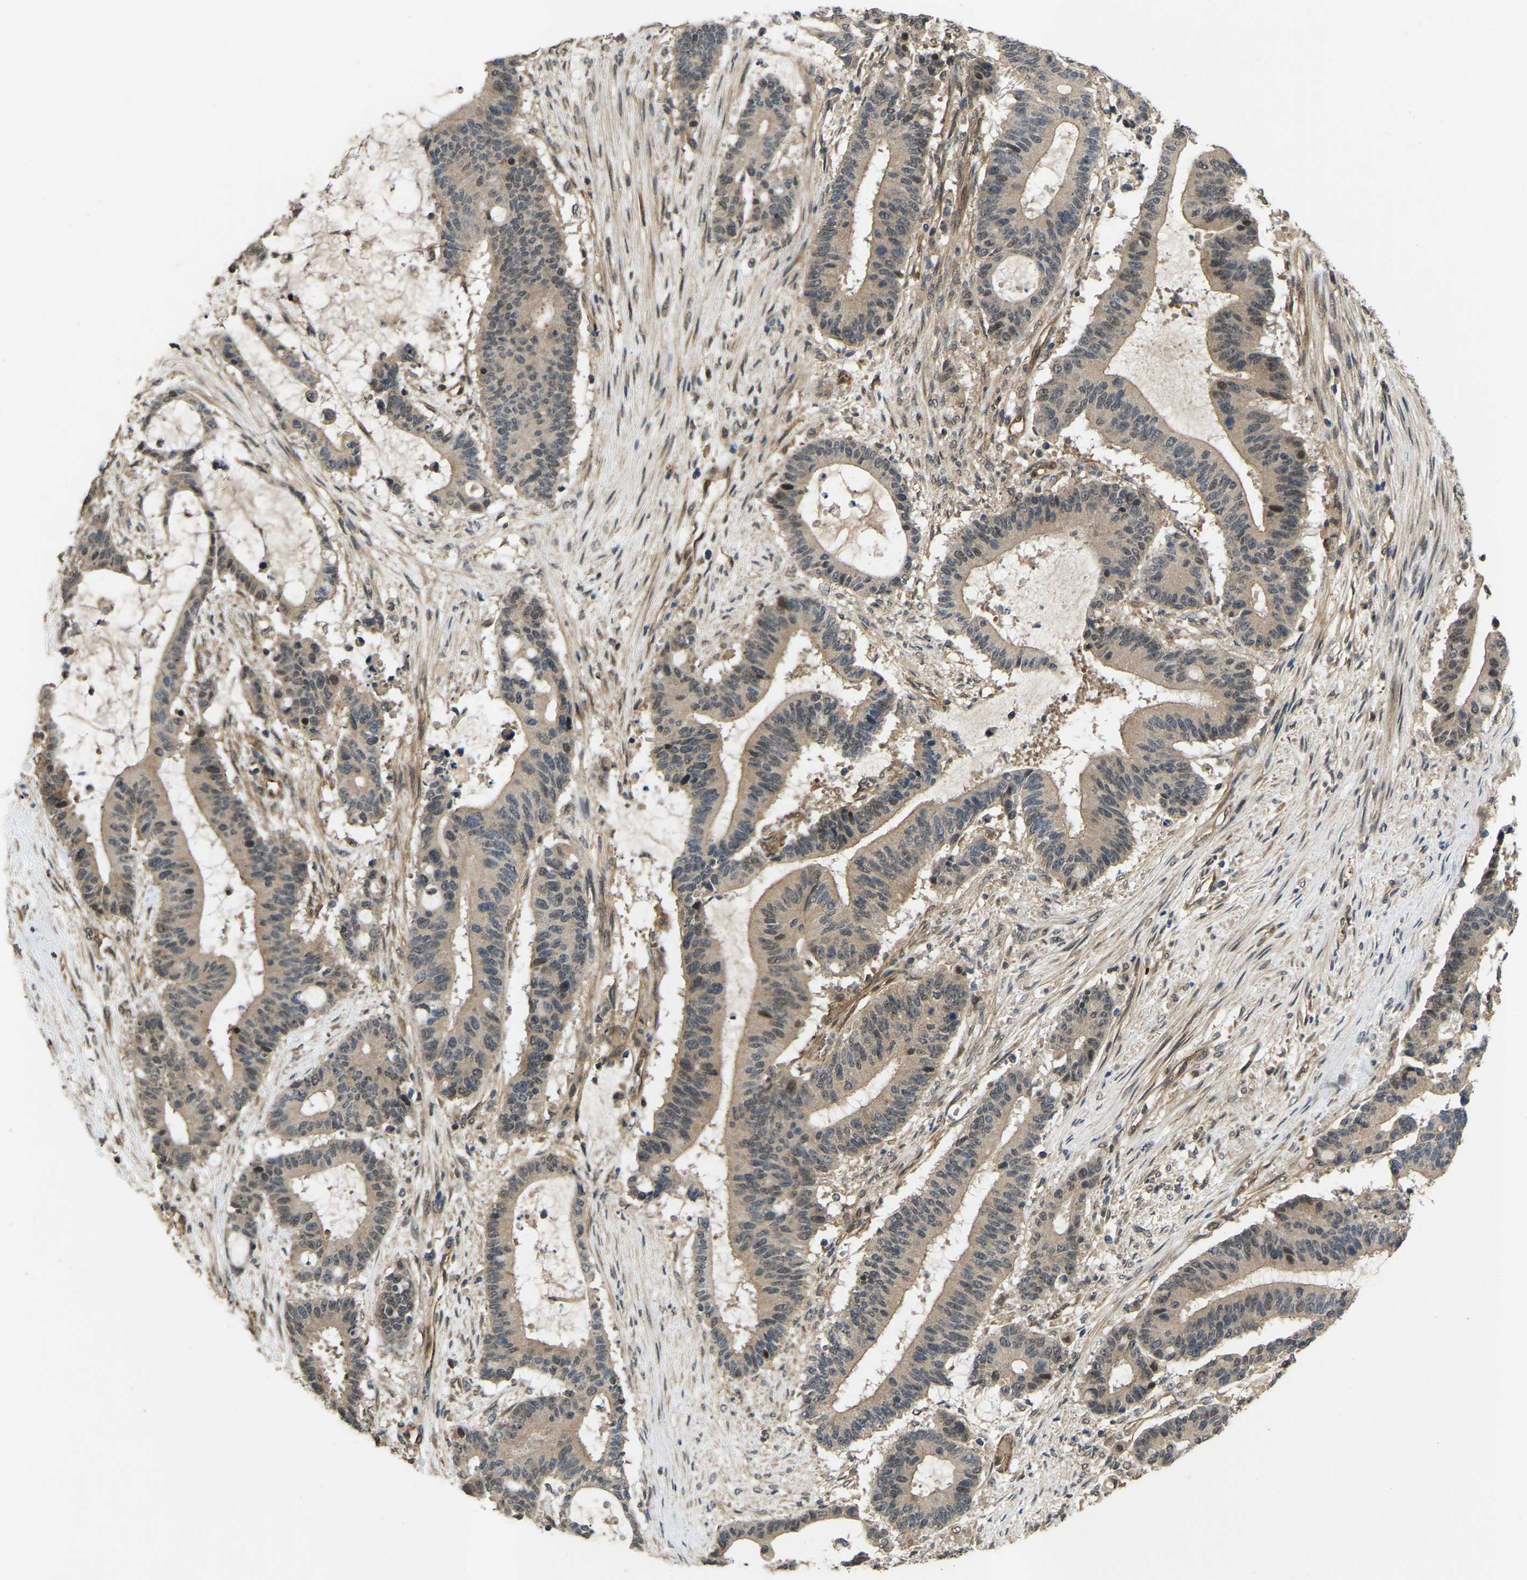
{"staining": {"intensity": "weak", "quantity": ">75%", "location": "cytoplasmic/membranous,nuclear"}, "tissue": "liver cancer", "cell_type": "Tumor cells", "image_type": "cancer", "snomed": [{"axis": "morphology", "description": "Cholangiocarcinoma"}, {"axis": "topography", "description": "Liver"}], "caption": "Weak cytoplasmic/membranous and nuclear protein expression is present in approximately >75% of tumor cells in liver cancer (cholangiocarcinoma).", "gene": "LIMK2", "patient": {"sex": "female", "age": 73}}